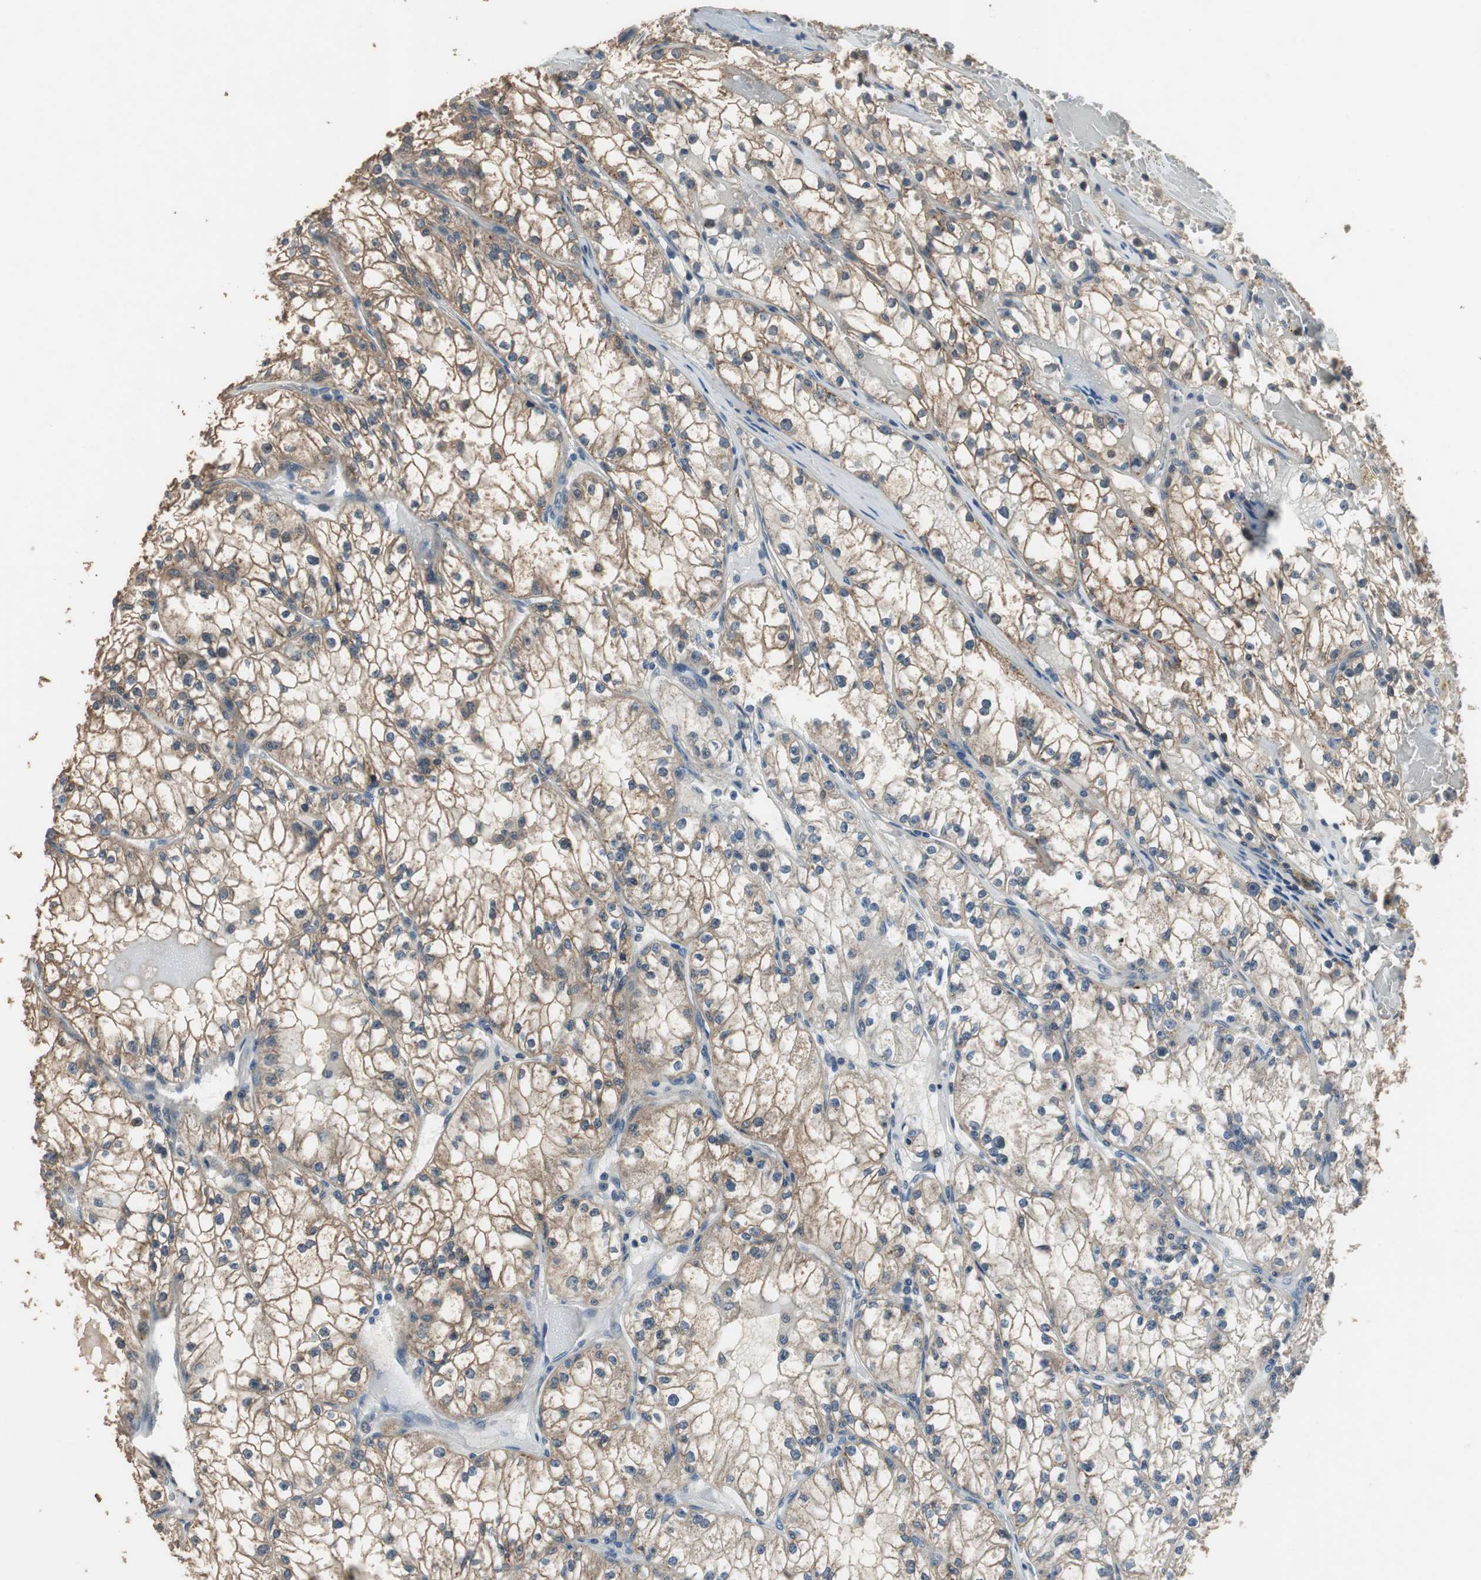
{"staining": {"intensity": "weak", "quantity": "25%-75%", "location": "cytoplasmic/membranous"}, "tissue": "renal cancer", "cell_type": "Tumor cells", "image_type": "cancer", "snomed": [{"axis": "morphology", "description": "Adenocarcinoma, NOS"}, {"axis": "topography", "description": "Kidney"}], "caption": "Renal adenocarcinoma stained for a protein (brown) demonstrates weak cytoplasmic/membranous positive expression in approximately 25%-75% of tumor cells.", "gene": "PI4KB", "patient": {"sex": "male", "age": 56}}